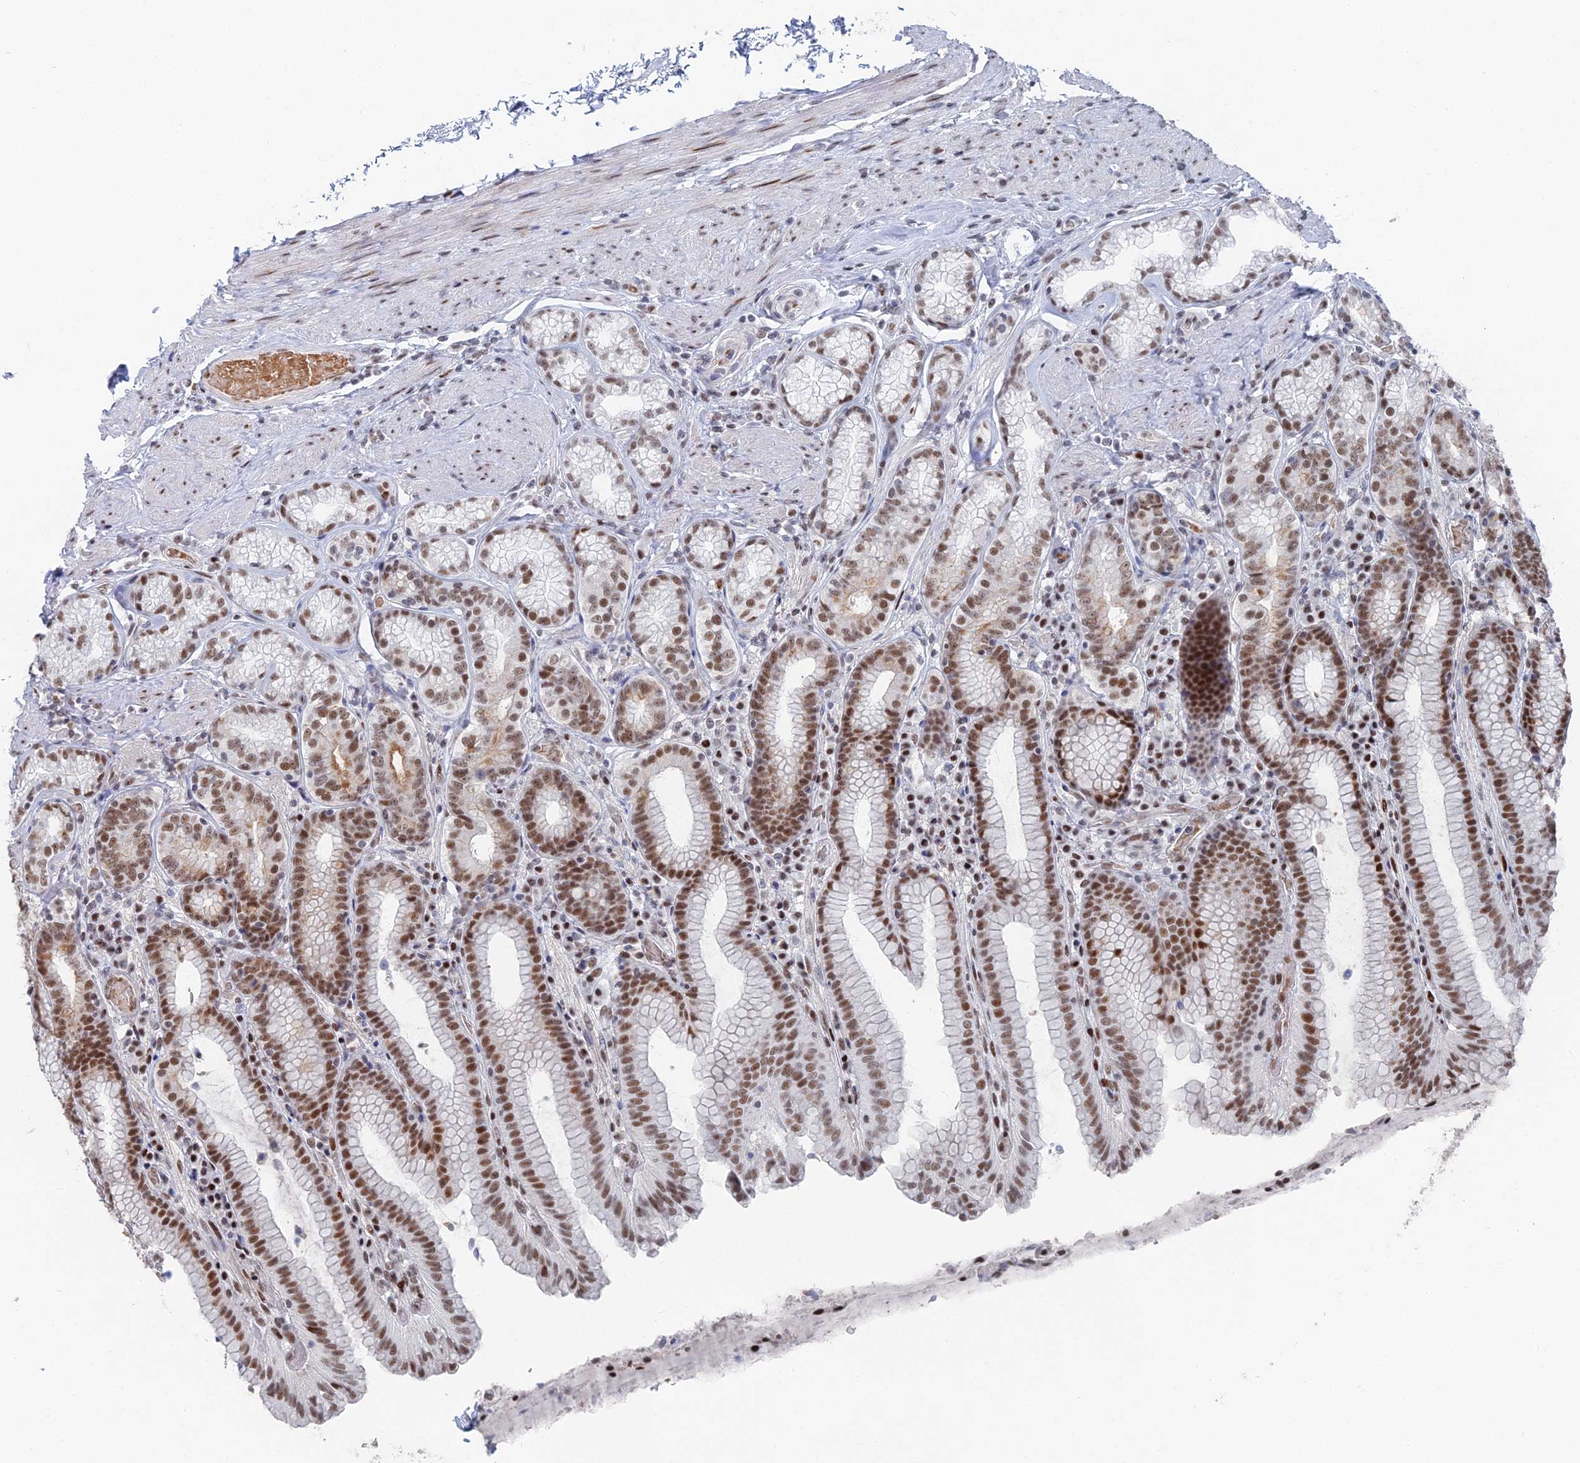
{"staining": {"intensity": "moderate", "quantity": ">75%", "location": "nuclear"}, "tissue": "stomach", "cell_type": "Glandular cells", "image_type": "normal", "snomed": [{"axis": "morphology", "description": "Normal tissue, NOS"}, {"axis": "topography", "description": "Stomach, upper"}, {"axis": "topography", "description": "Stomach, lower"}], "caption": "IHC (DAB (3,3'-diaminobenzidine)) staining of normal human stomach displays moderate nuclear protein staining in about >75% of glandular cells. Using DAB (3,3'-diaminobenzidine) (brown) and hematoxylin (blue) stains, captured at high magnification using brightfield microscopy.", "gene": "GSC2", "patient": {"sex": "female", "age": 76}}